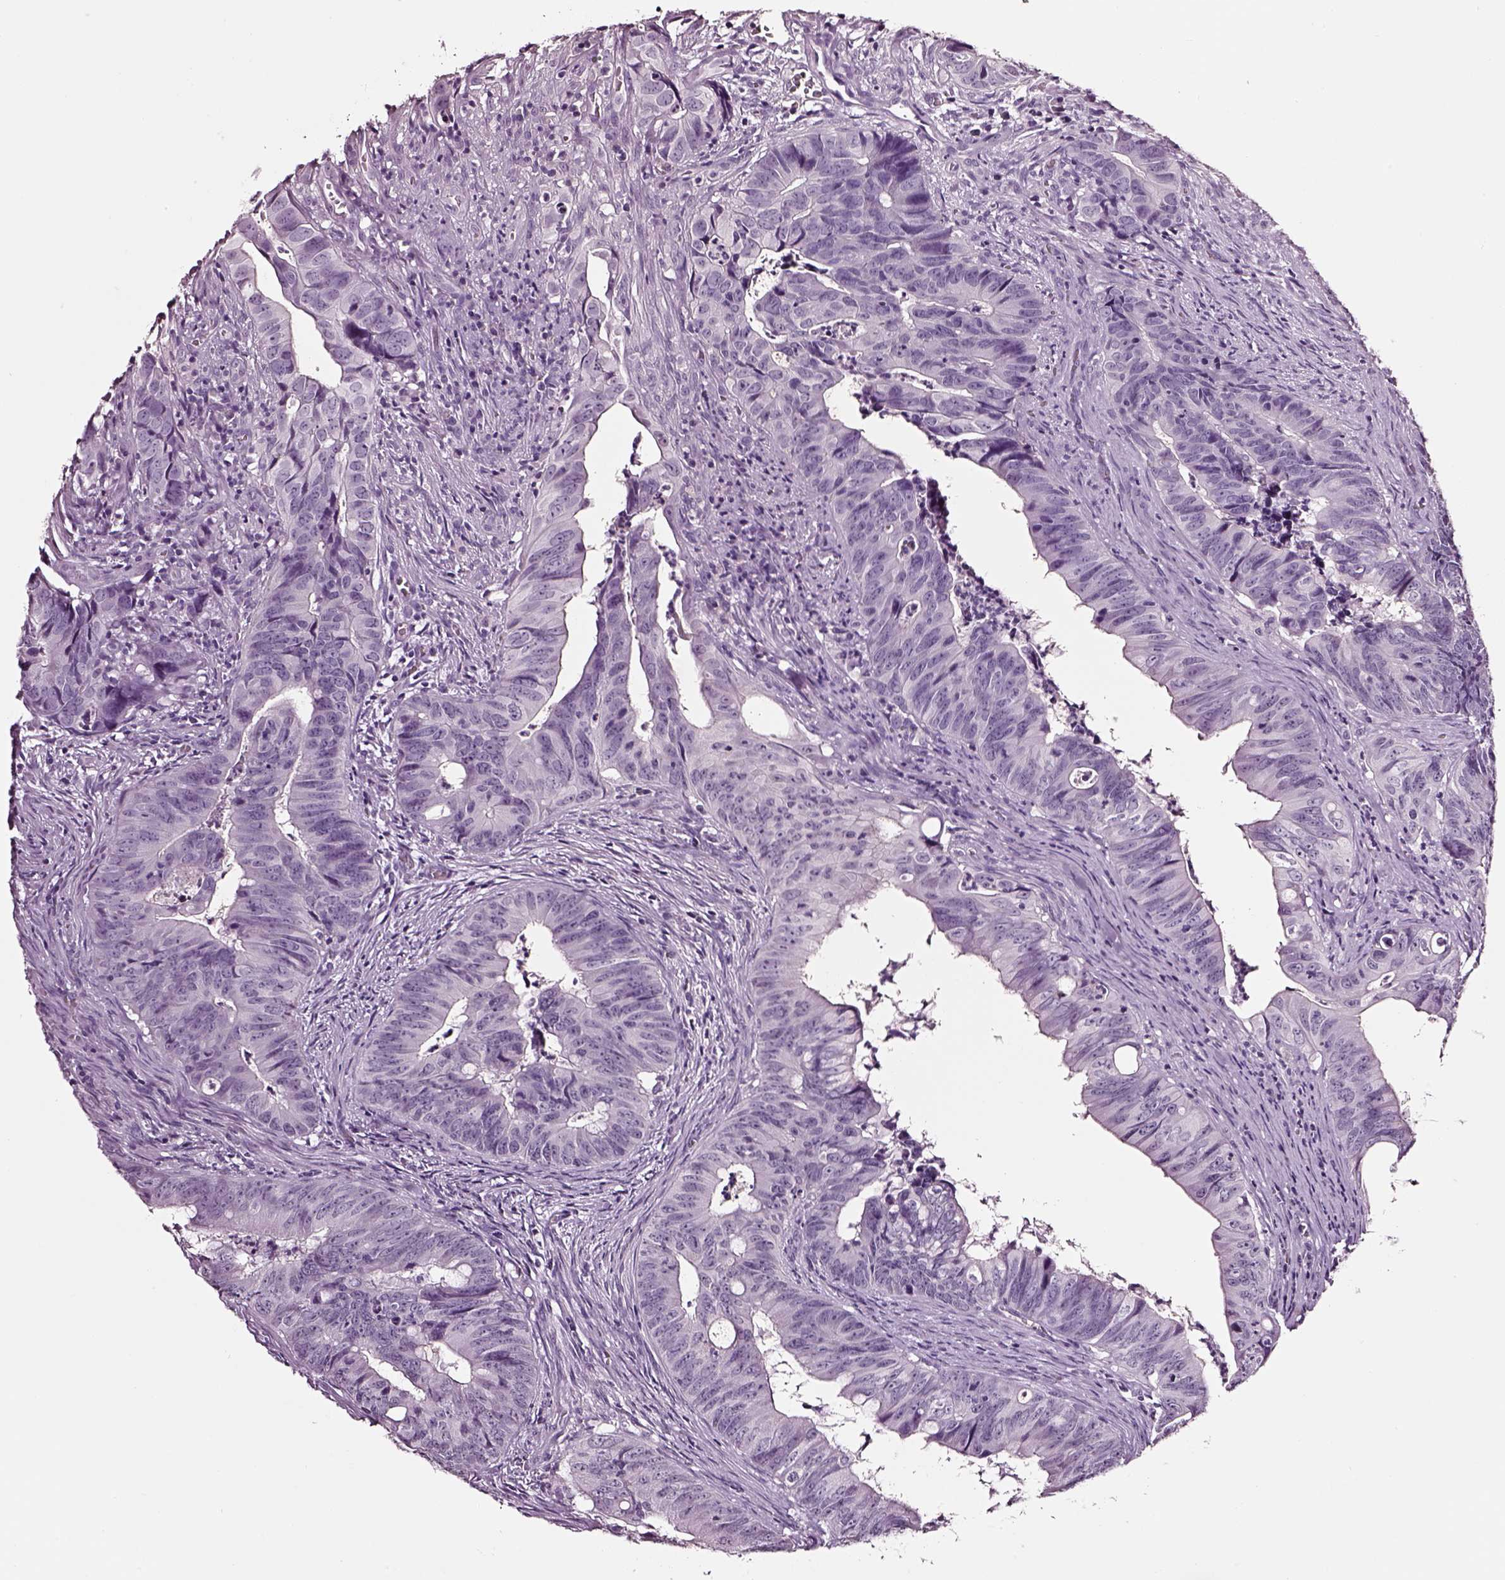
{"staining": {"intensity": "negative", "quantity": "none", "location": "none"}, "tissue": "colorectal cancer", "cell_type": "Tumor cells", "image_type": "cancer", "snomed": [{"axis": "morphology", "description": "Adenocarcinoma, NOS"}, {"axis": "topography", "description": "Colon"}], "caption": "This is an immunohistochemistry (IHC) histopathology image of colorectal cancer (adenocarcinoma). There is no positivity in tumor cells.", "gene": "SMIM17", "patient": {"sex": "female", "age": 82}}